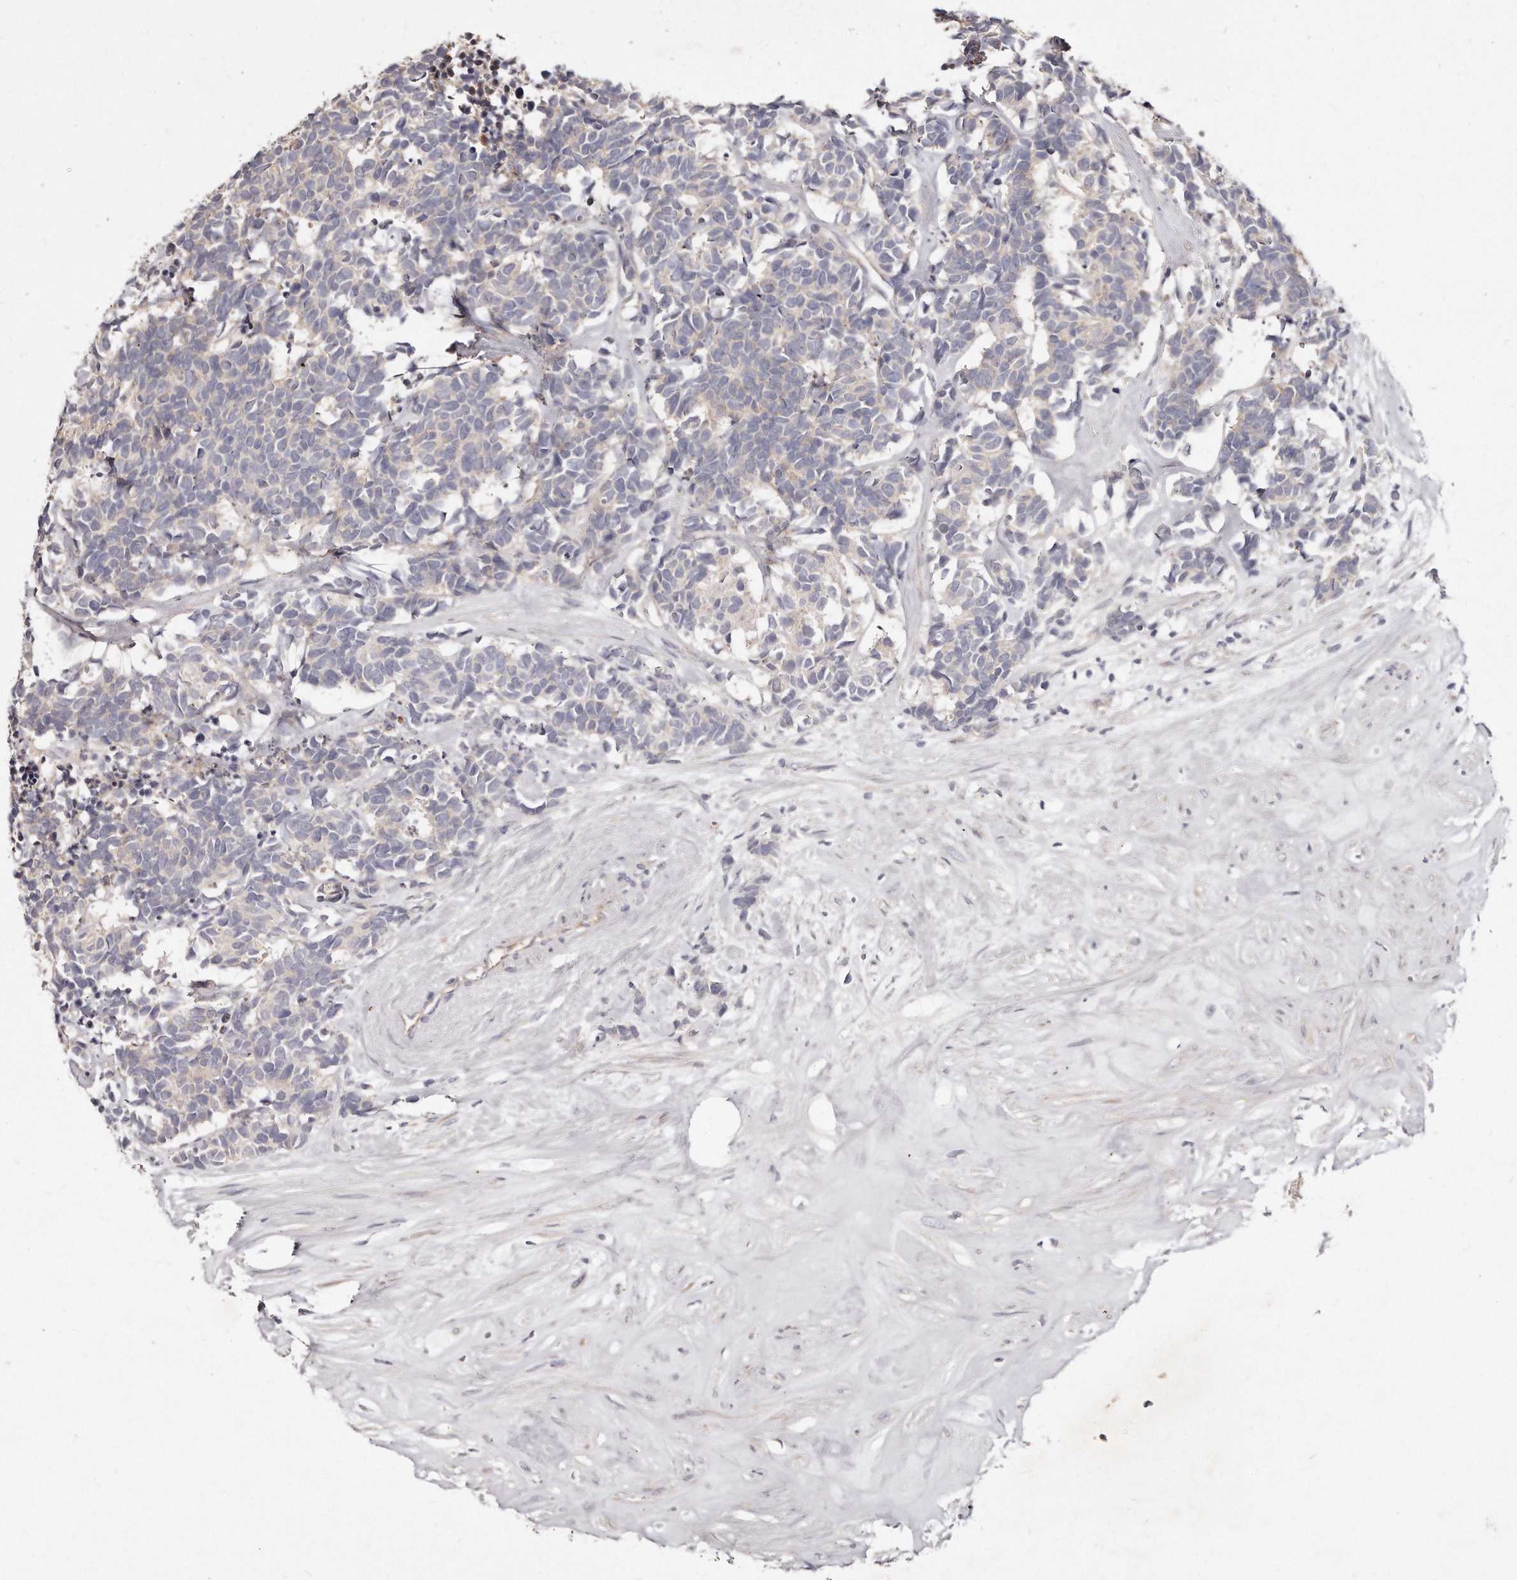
{"staining": {"intensity": "negative", "quantity": "none", "location": "none"}, "tissue": "carcinoid", "cell_type": "Tumor cells", "image_type": "cancer", "snomed": [{"axis": "morphology", "description": "Carcinoma, NOS"}, {"axis": "morphology", "description": "Carcinoid, malignant, NOS"}, {"axis": "topography", "description": "Urinary bladder"}], "caption": "High power microscopy image of an IHC photomicrograph of carcinoid, revealing no significant positivity in tumor cells.", "gene": "TTLL4", "patient": {"sex": "male", "age": 57}}